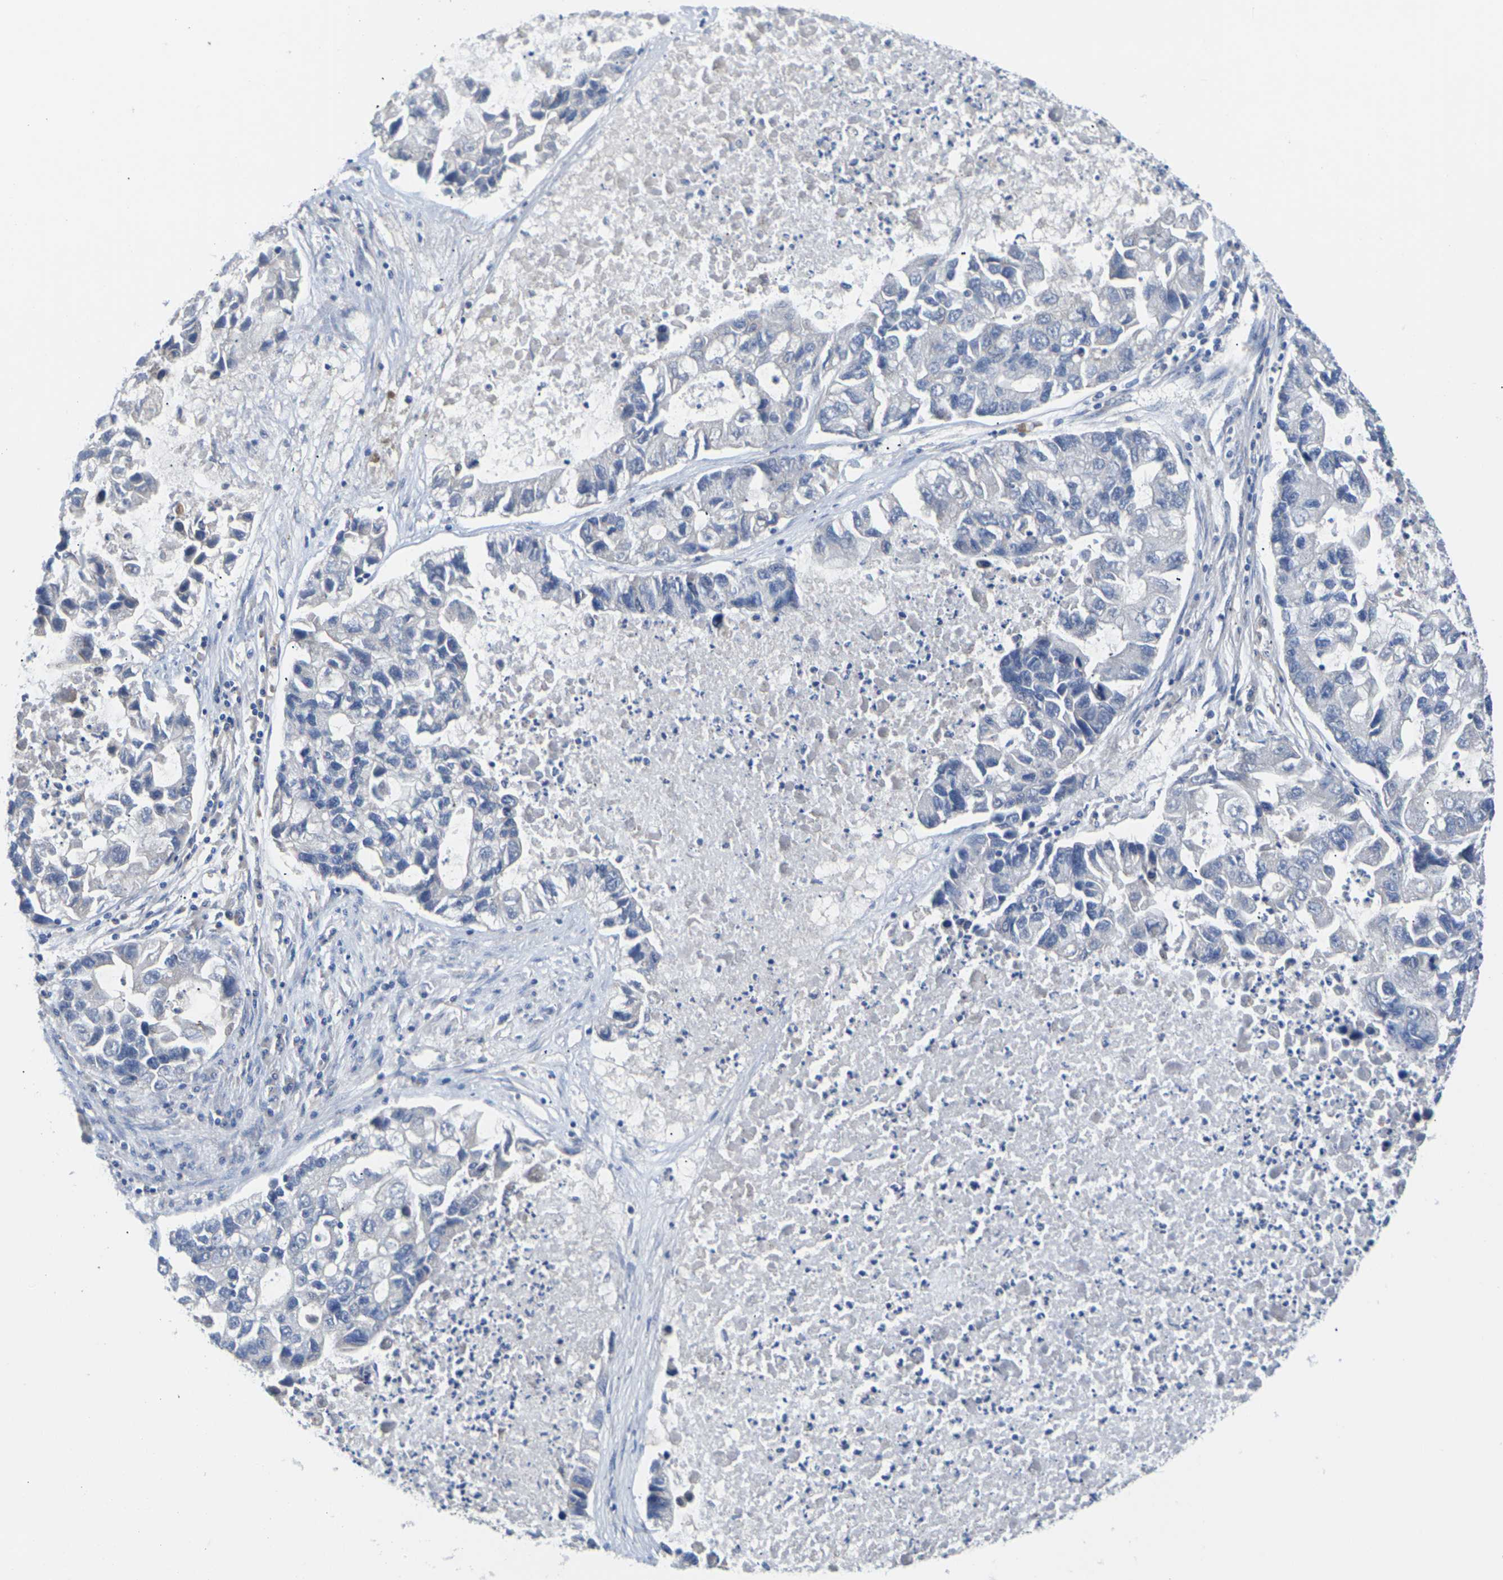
{"staining": {"intensity": "negative", "quantity": "none", "location": "none"}, "tissue": "lung cancer", "cell_type": "Tumor cells", "image_type": "cancer", "snomed": [{"axis": "morphology", "description": "Adenocarcinoma, NOS"}, {"axis": "topography", "description": "Lung"}], "caption": "Immunohistochemistry (IHC) micrograph of human lung adenocarcinoma stained for a protein (brown), which exhibits no positivity in tumor cells.", "gene": "TMCO4", "patient": {"sex": "female", "age": 51}}